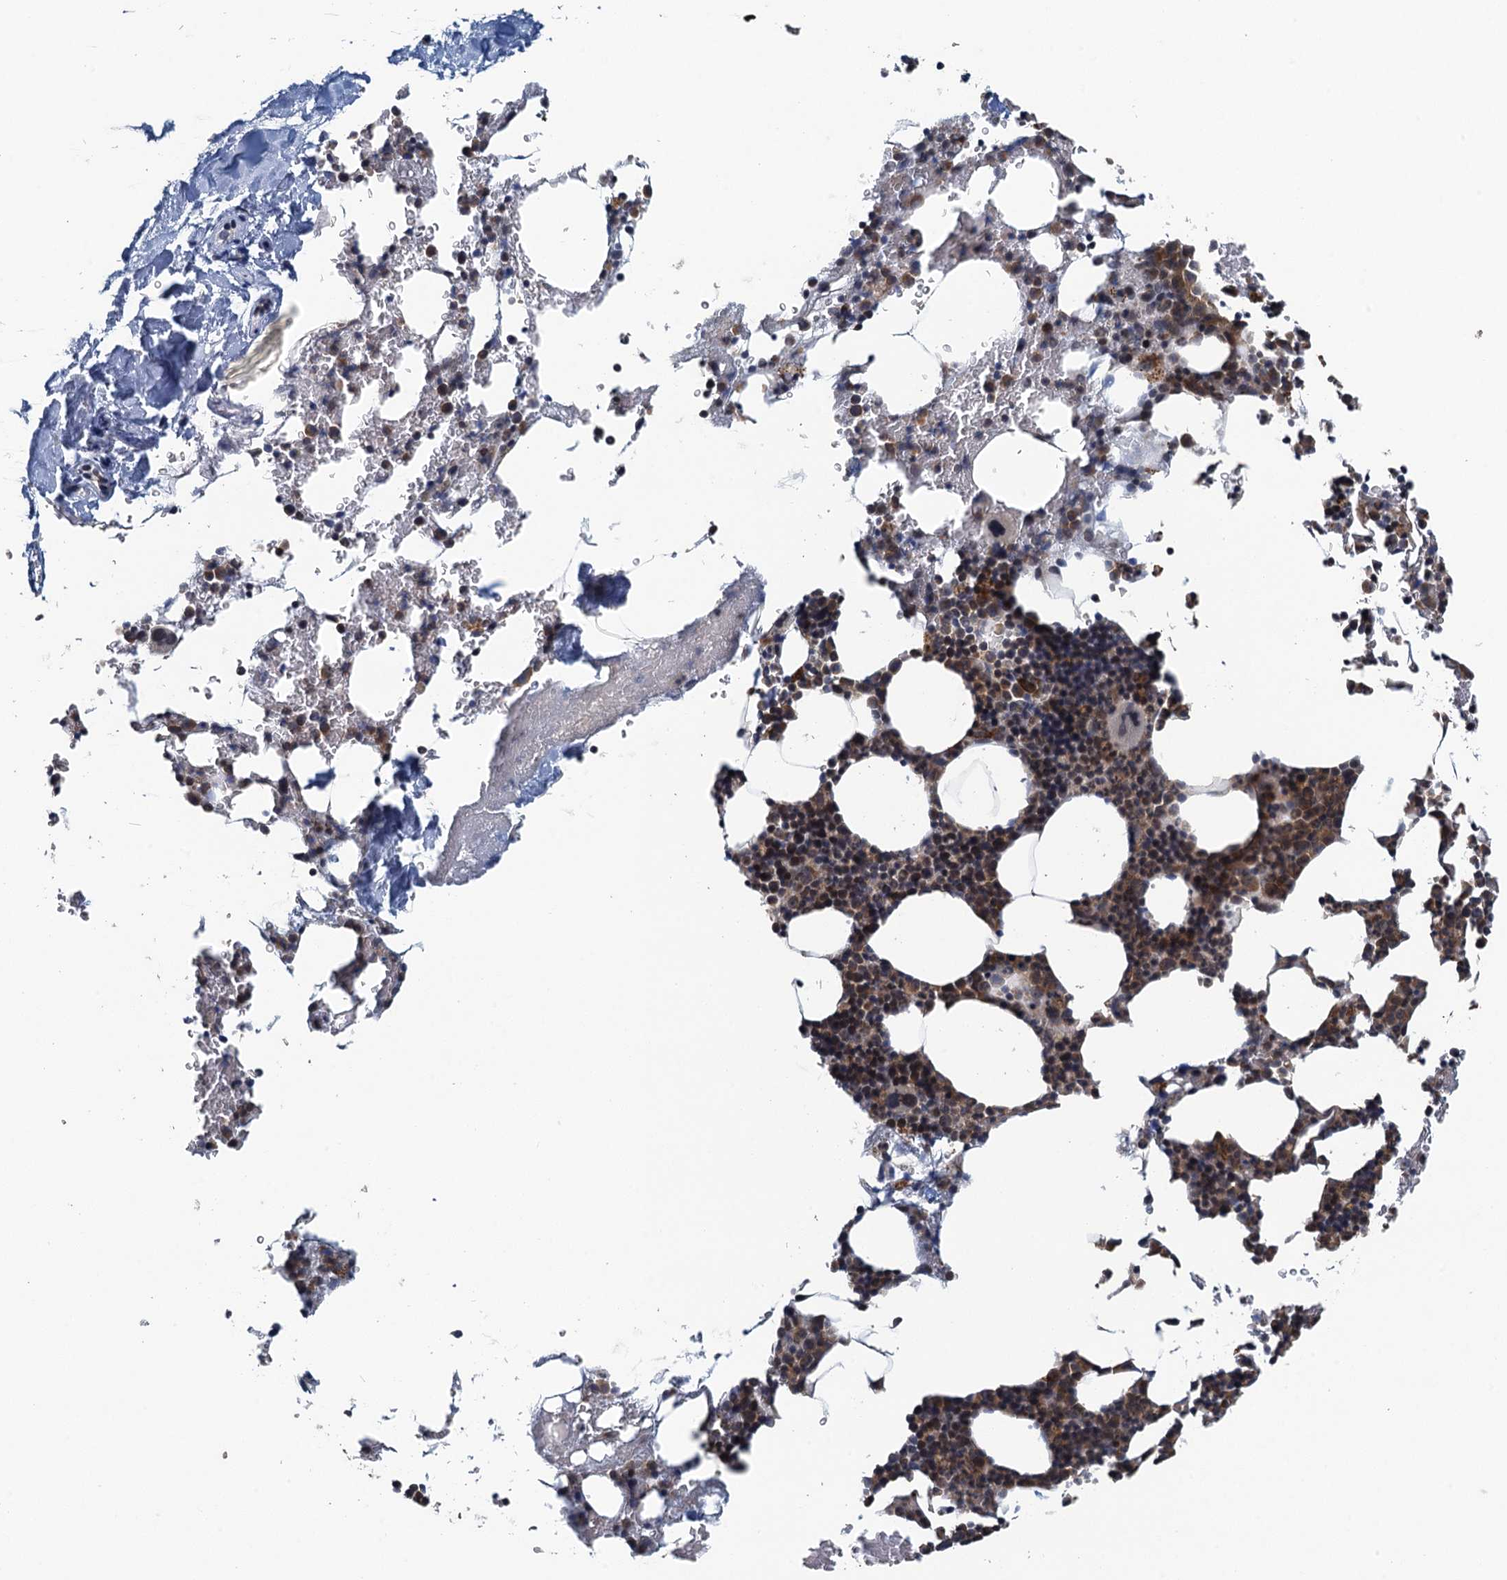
{"staining": {"intensity": "moderate", "quantity": "25%-75%", "location": "cytoplasmic/membranous"}, "tissue": "bone marrow", "cell_type": "Hematopoietic cells", "image_type": "normal", "snomed": [{"axis": "morphology", "description": "Normal tissue, NOS"}, {"axis": "morphology", "description": "Inflammation, NOS"}, {"axis": "topography", "description": "Bone marrow"}], "caption": "An image of human bone marrow stained for a protein demonstrates moderate cytoplasmic/membranous brown staining in hematopoietic cells. Nuclei are stained in blue.", "gene": "KBTBD8", "patient": {"sex": "male", "age": 41}}